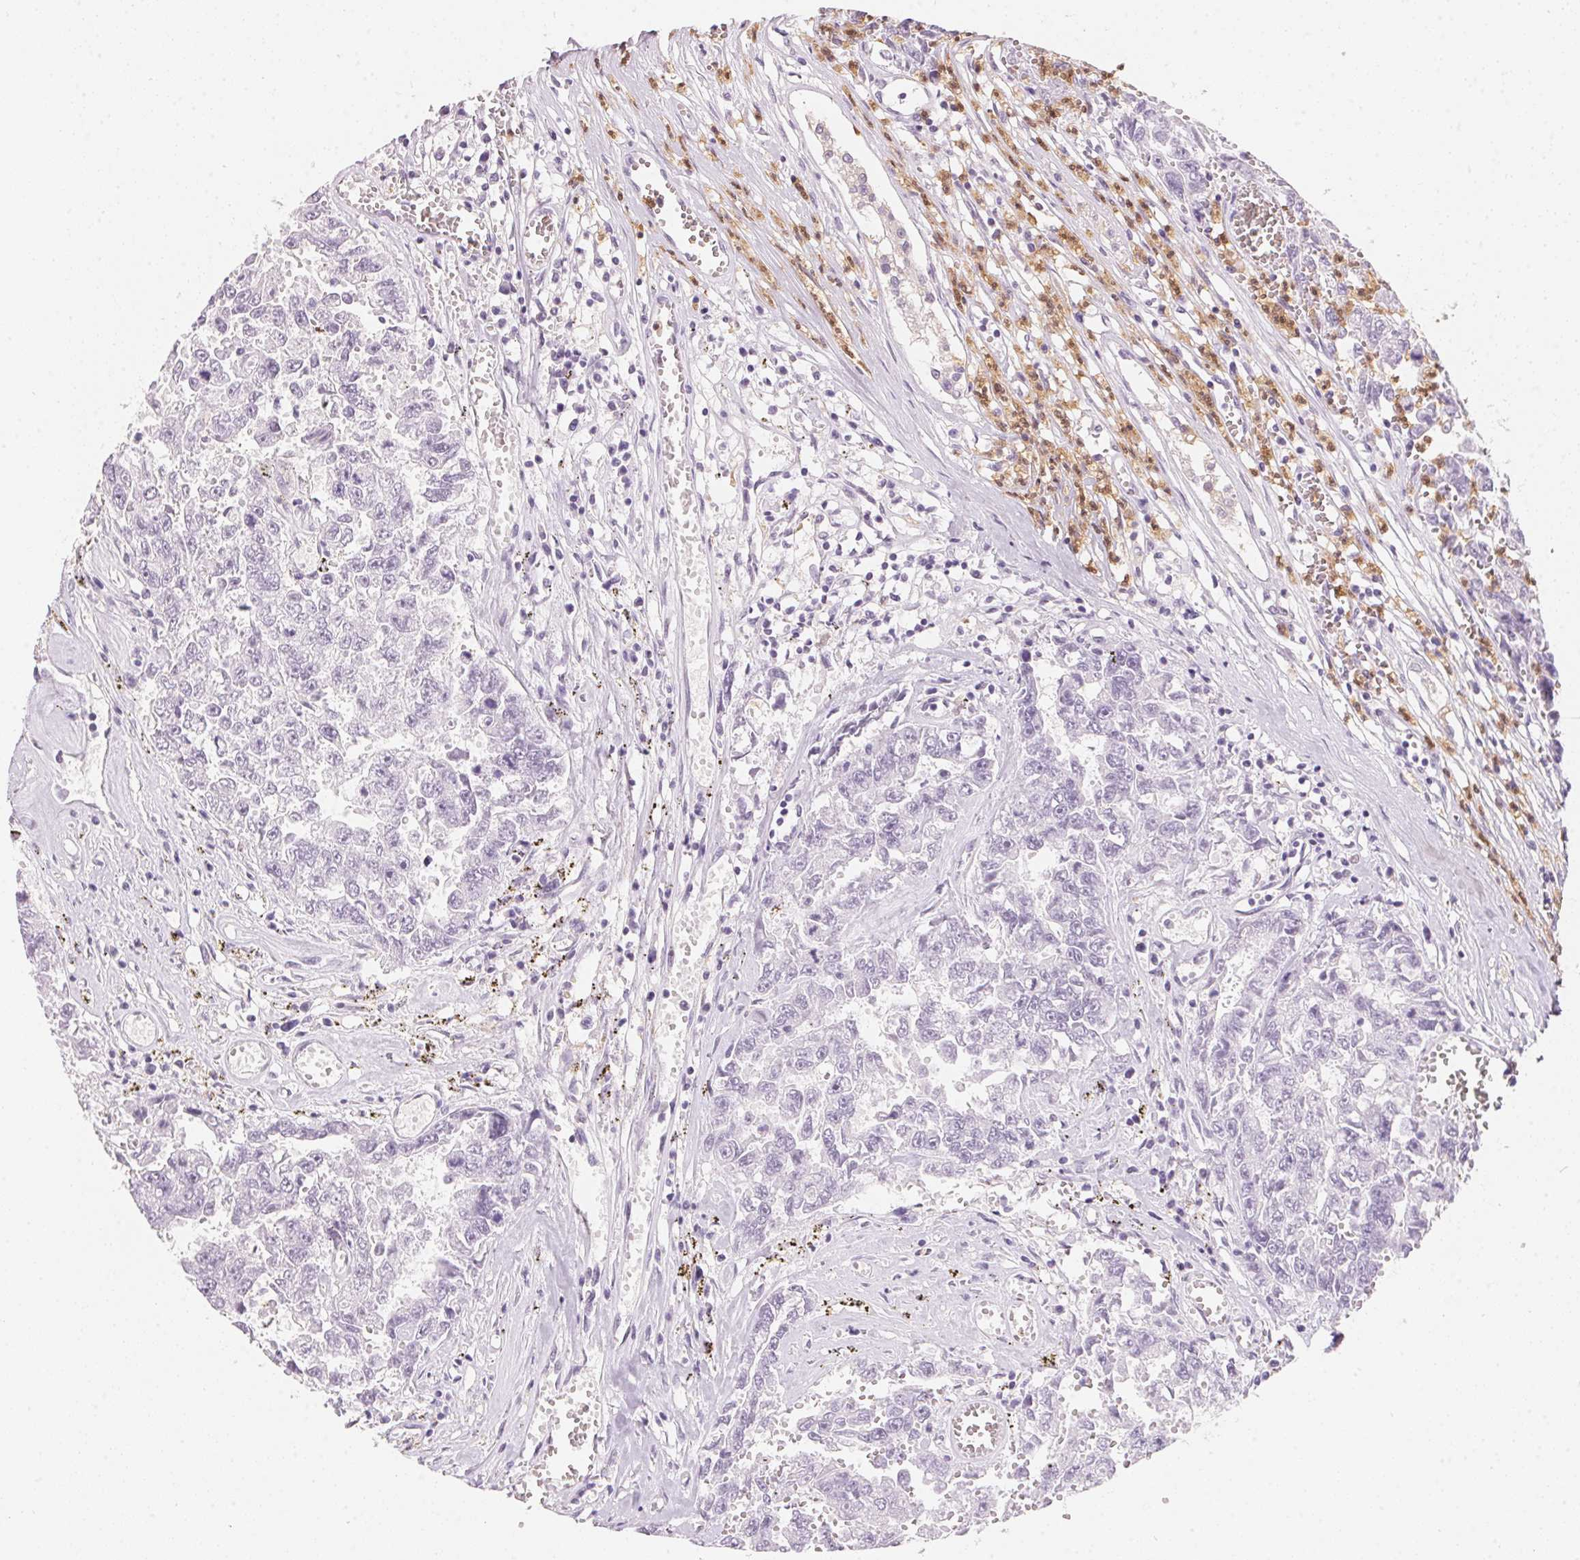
{"staining": {"intensity": "negative", "quantity": "none", "location": "none"}, "tissue": "testis cancer", "cell_type": "Tumor cells", "image_type": "cancer", "snomed": [{"axis": "morphology", "description": "Carcinoma, Embryonal, NOS"}, {"axis": "topography", "description": "Testis"}], "caption": "Tumor cells are negative for protein expression in human testis cancer.", "gene": "SERPINB1", "patient": {"sex": "male", "age": 36}}